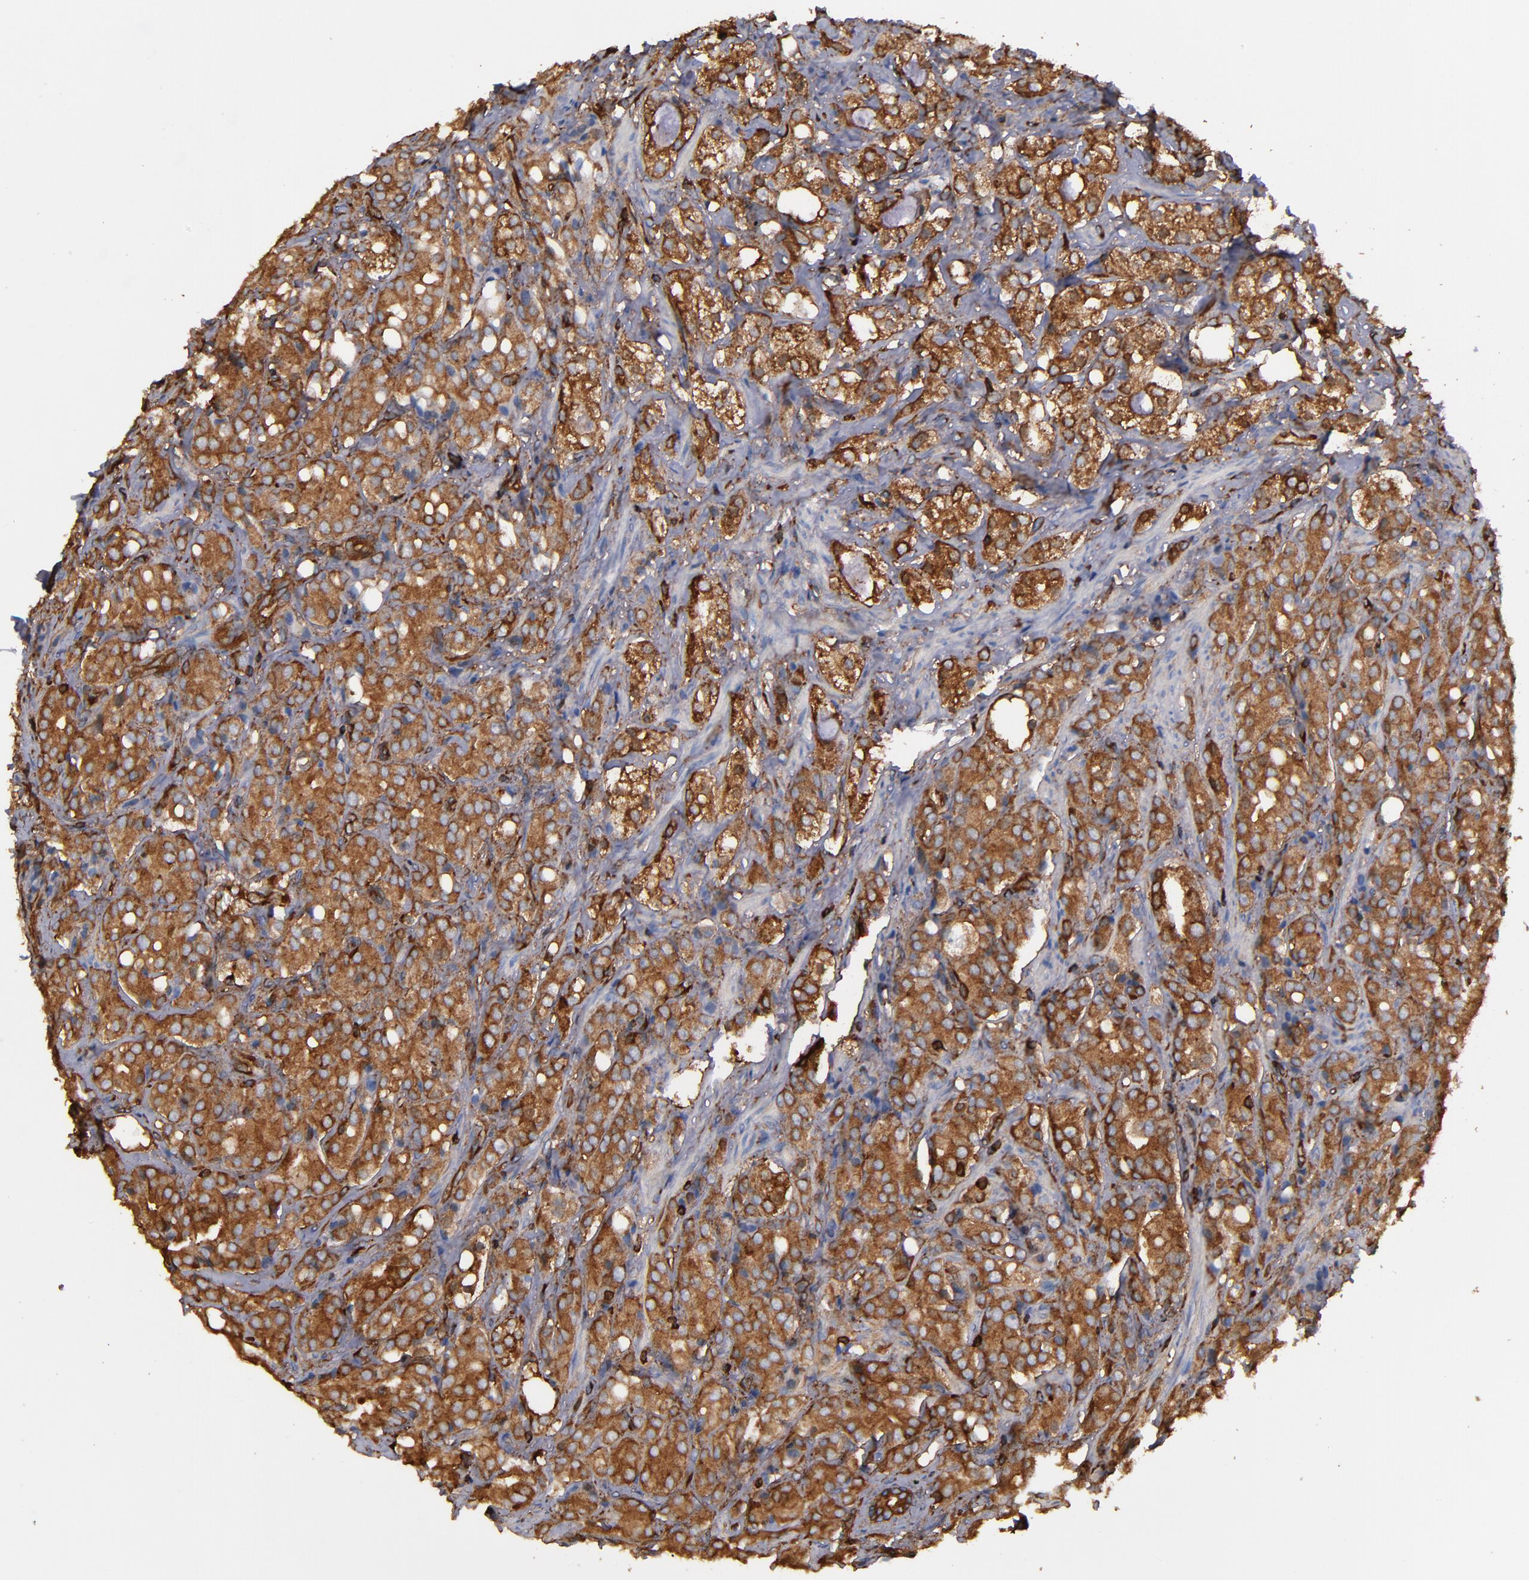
{"staining": {"intensity": "moderate", "quantity": ">75%", "location": "cytoplasmic/membranous"}, "tissue": "prostate cancer", "cell_type": "Tumor cells", "image_type": "cancer", "snomed": [{"axis": "morphology", "description": "Adenocarcinoma, High grade"}, {"axis": "topography", "description": "Prostate"}], "caption": "Protein expression analysis of human prostate cancer reveals moderate cytoplasmic/membranous expression in about >75% of tumor cells.", "gene": "ACTN4", "patient": {"sex": "male", "age": 68}}